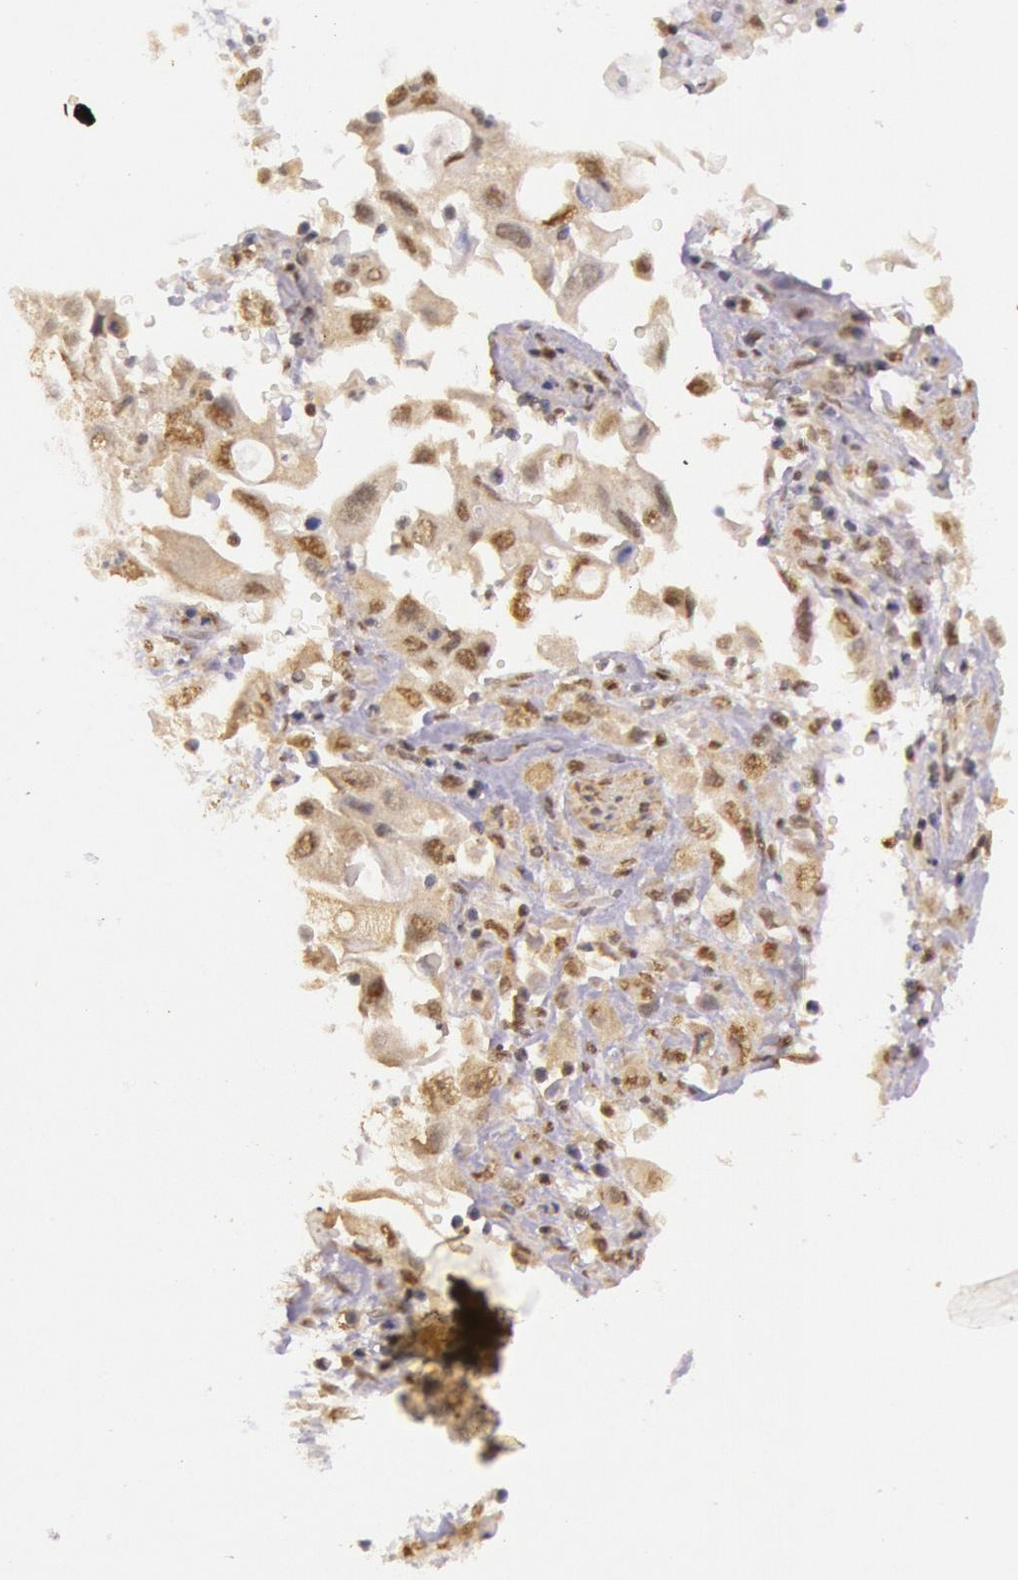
{"staining": {"intensity": "moderate", "quantity": "25%-75%", "location": "nuclear"}, "tissue": "pancreatic cancer", "cell_type": "Tumor cells", "image_type": "cancer", "snomed": [{"axis": "morphology", "description": "Adenocarcinoma, NOS"}, {"axis": "topography", "description": "Pancreas"}], "caption": "Immunohistochemistry histopathology image of neoplastic tissue: pancreatic cancer stained using immunohistochemistry reveals medium levels of moderate protein expression localized specifically in the nuclear of tumor cells, appearing as a nuclear brown color.", "gene": "RTL10", "patient": {"sex": "male", "age": 70}}